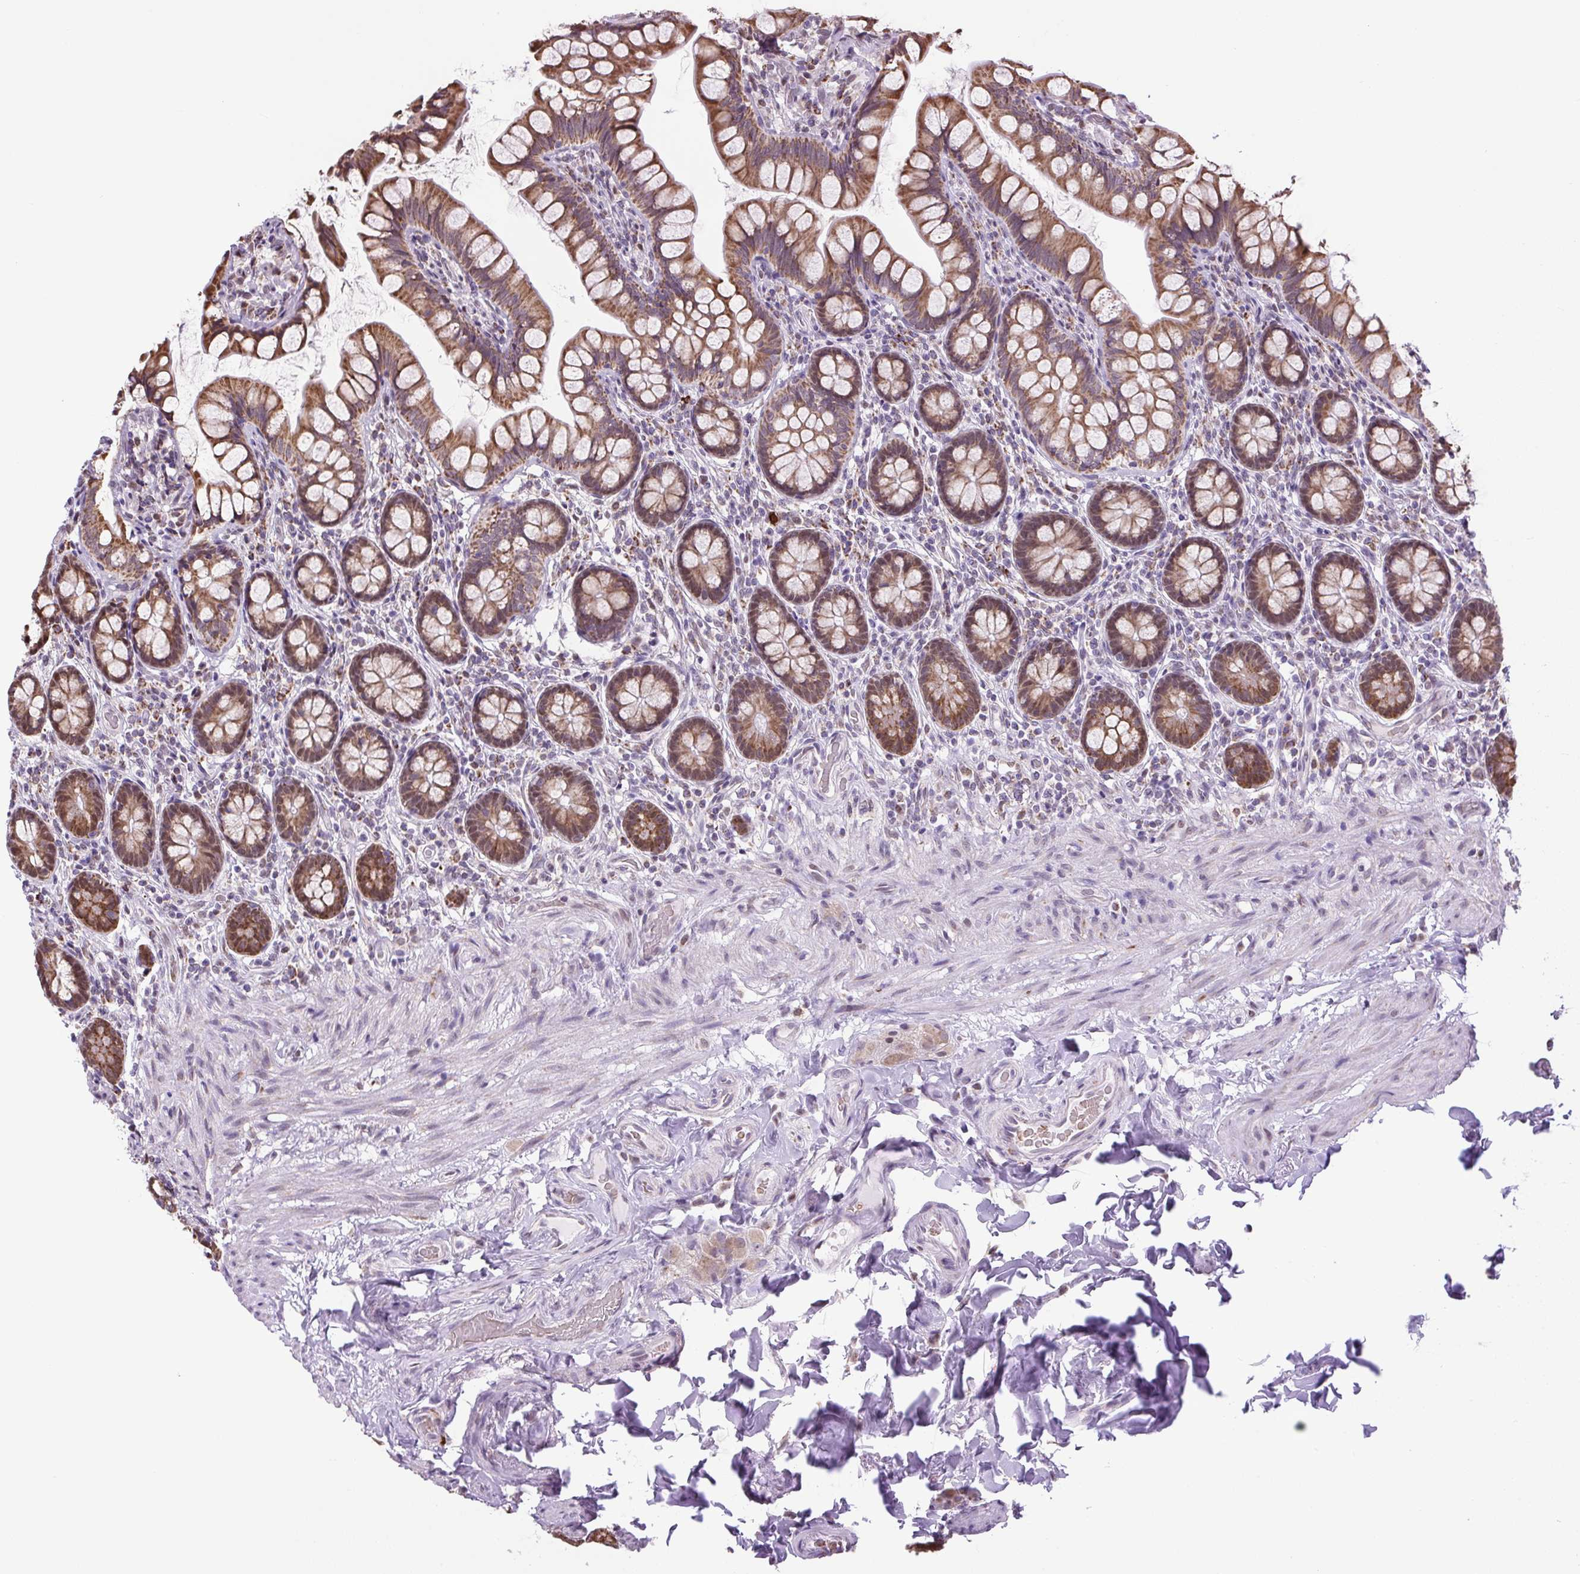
{"staining": {"intensity": "strong", "quantity": ">75%", "location": "cytoplasmic/membranous"}, "tissue": "small intestine", "cell_type": "Glandular cells", "image_type": "normal", "snomed": [{"axis": "morphology", "description": "Normal tissue, NOS"}, {"axis": "topography", "description": "Small intestine"}], "caption": "About >75% of glandular cells in normal small intestine demonstrate strong cytoplasmic/membranous protein staining as visualized by brown immunohistochemical staining.", "gene": "SCO2", "patient": {"sex": "male", "age": 70}}